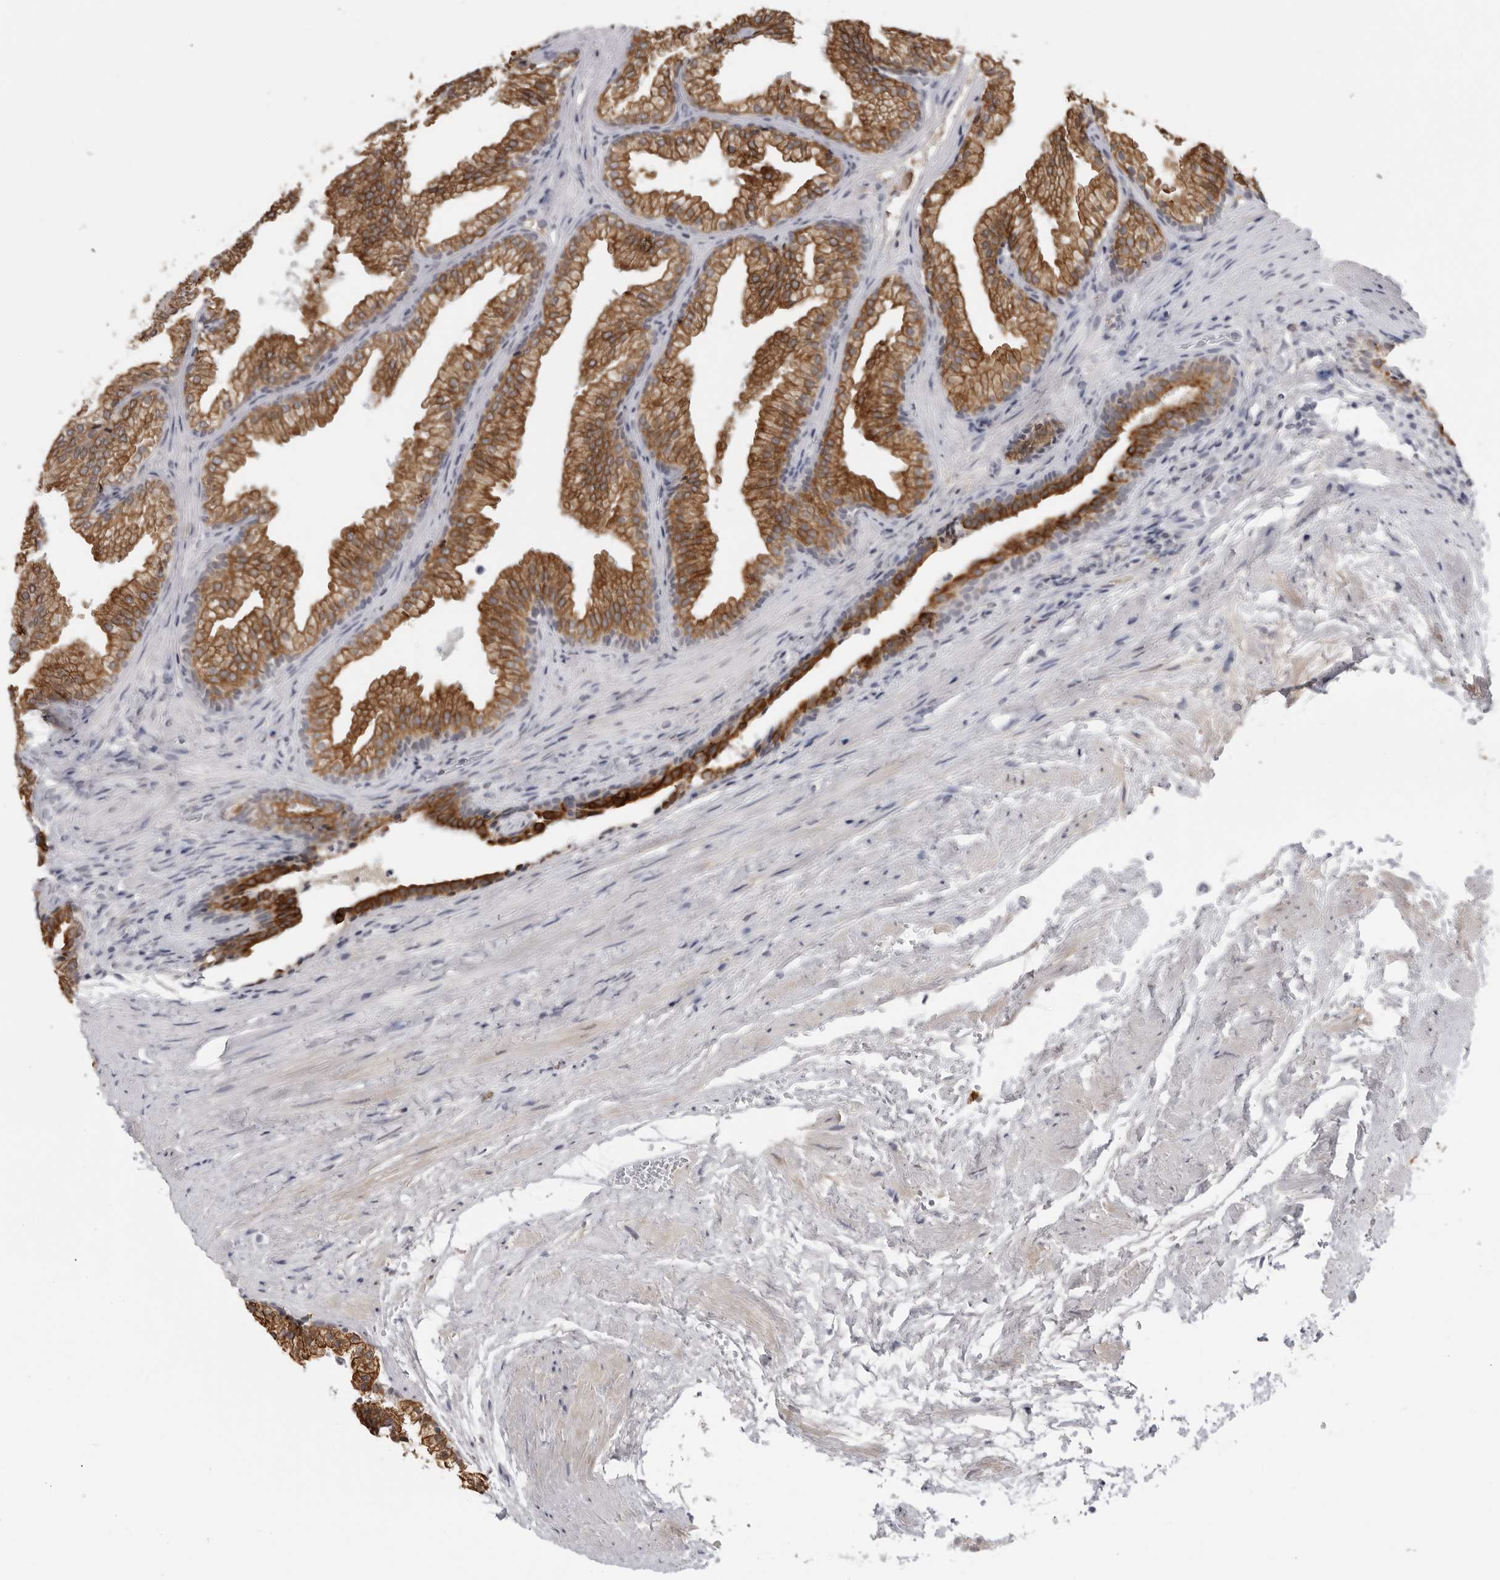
{"staining": {"intensity": "moderate", "quantity": ">75%", "location": "cytoplasmic/membranous"}, "tissue": "prostate", "cell_type": "Glandular cells", "image_type": "normal", "snomed": [{"axis": "morphology", "description": "Normal tissue, NOS"}, {"axis": "topography", "description": "Prostate"}], "caption": "A brown stain highlights moderate cytoplasmic/membranous staining of a protein in glandular cells of benign prostate.", "gene": "SERPINF2", "patient": {"sex": "male", "age": 76}}